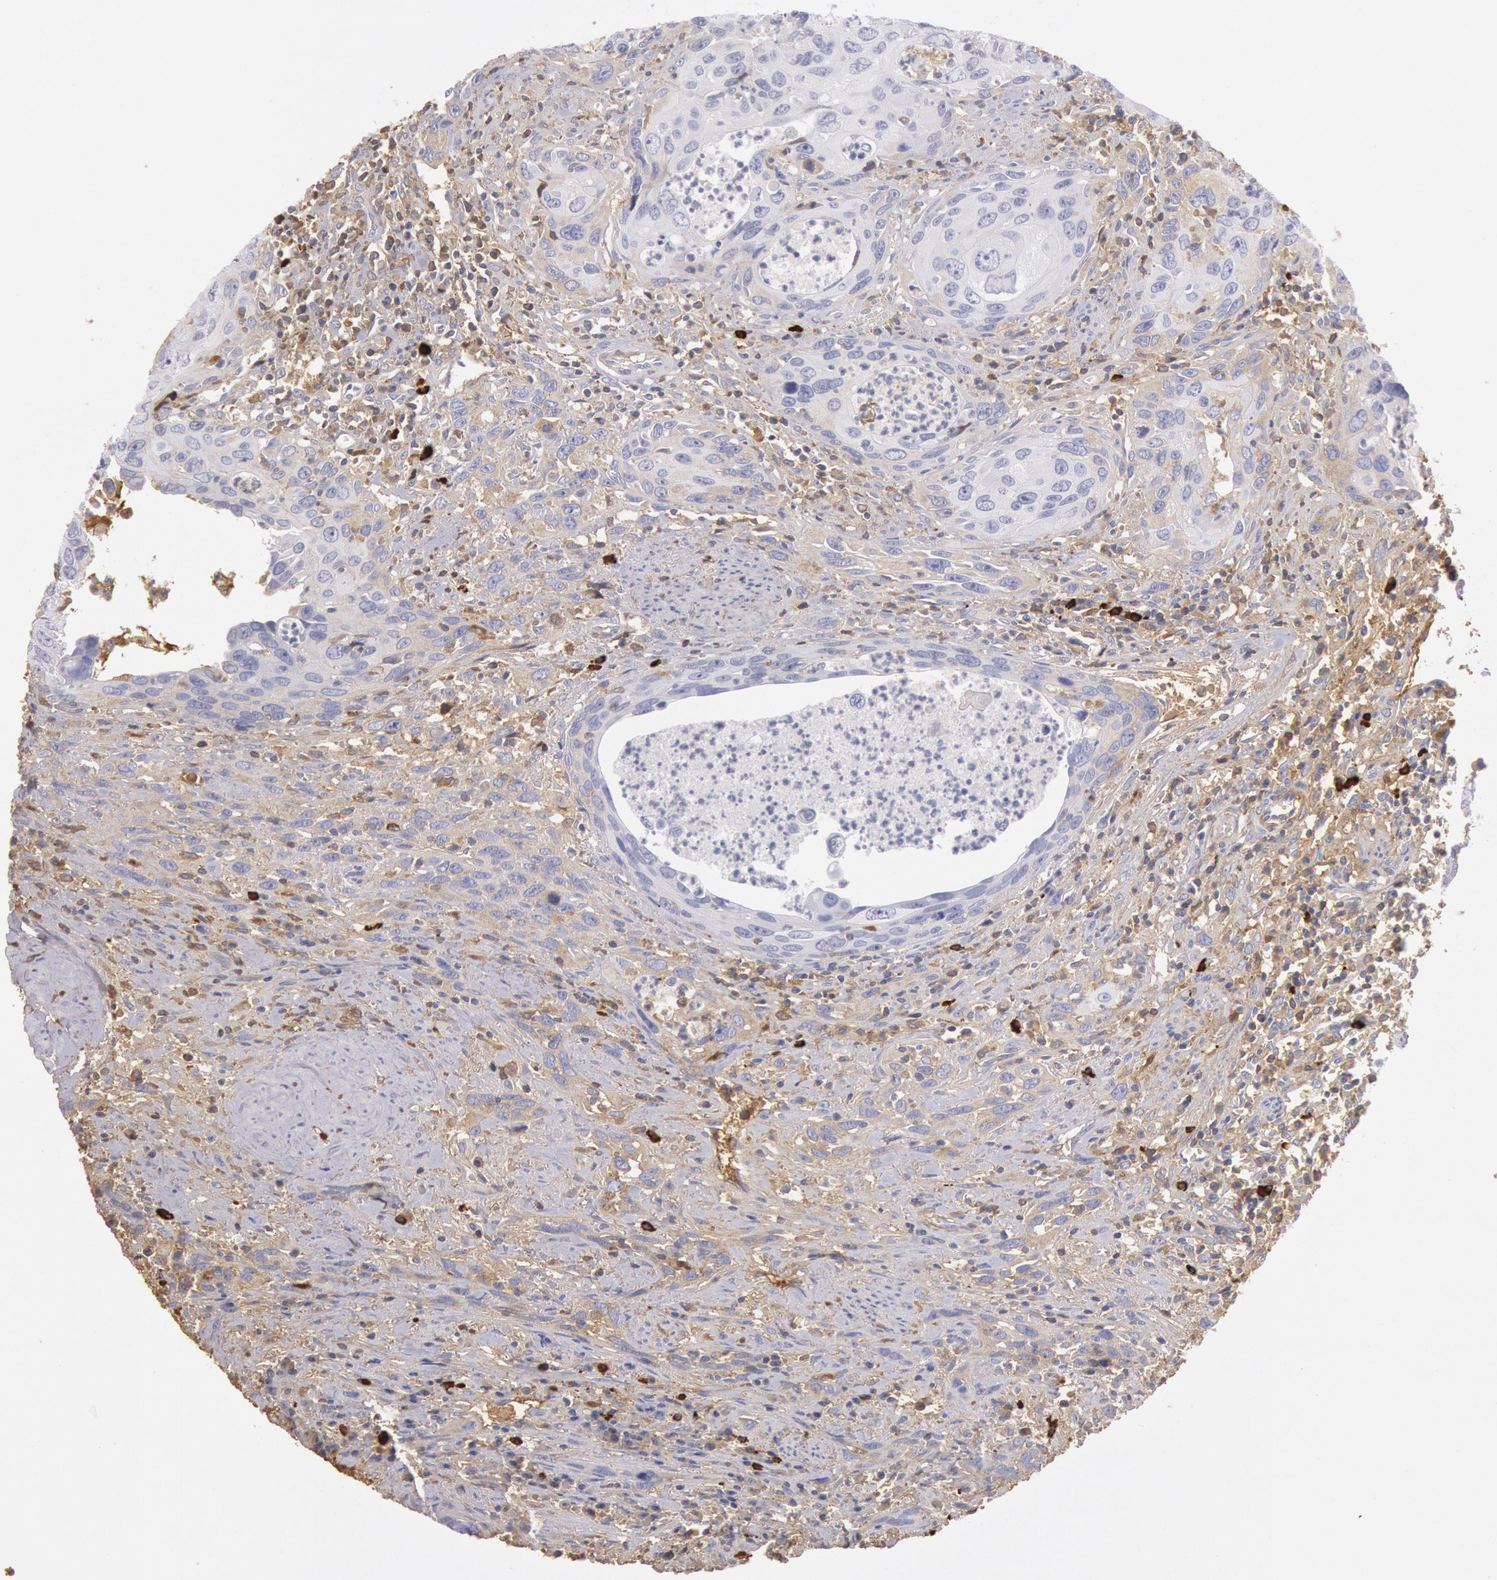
{"staining": {"intensity": "weak", "quantity": "25%-75%", "location": "cytoplasmic/membranous"}, "tissue": "urothelial cancer", "cell_type": "Tumor cells", "image_type": "cancer", "snomed": [{"axis": "morphology", "description": "Urothelial carcinoma, High grade"}, {"axis": "topography", "description": "Urinary bladder"}], "caption": "High-grade urothelial carcinoma tissue demonstrates weak cytoplasmic/membranous expression in approximately 25%-75% of tumor cells, visualized by immunohistochemistry. (DAB IHC, brown staining for protein, blue staining for nuclei).", "gene": "IGHA1", "patient": {"sex": "male", "age": 71}}